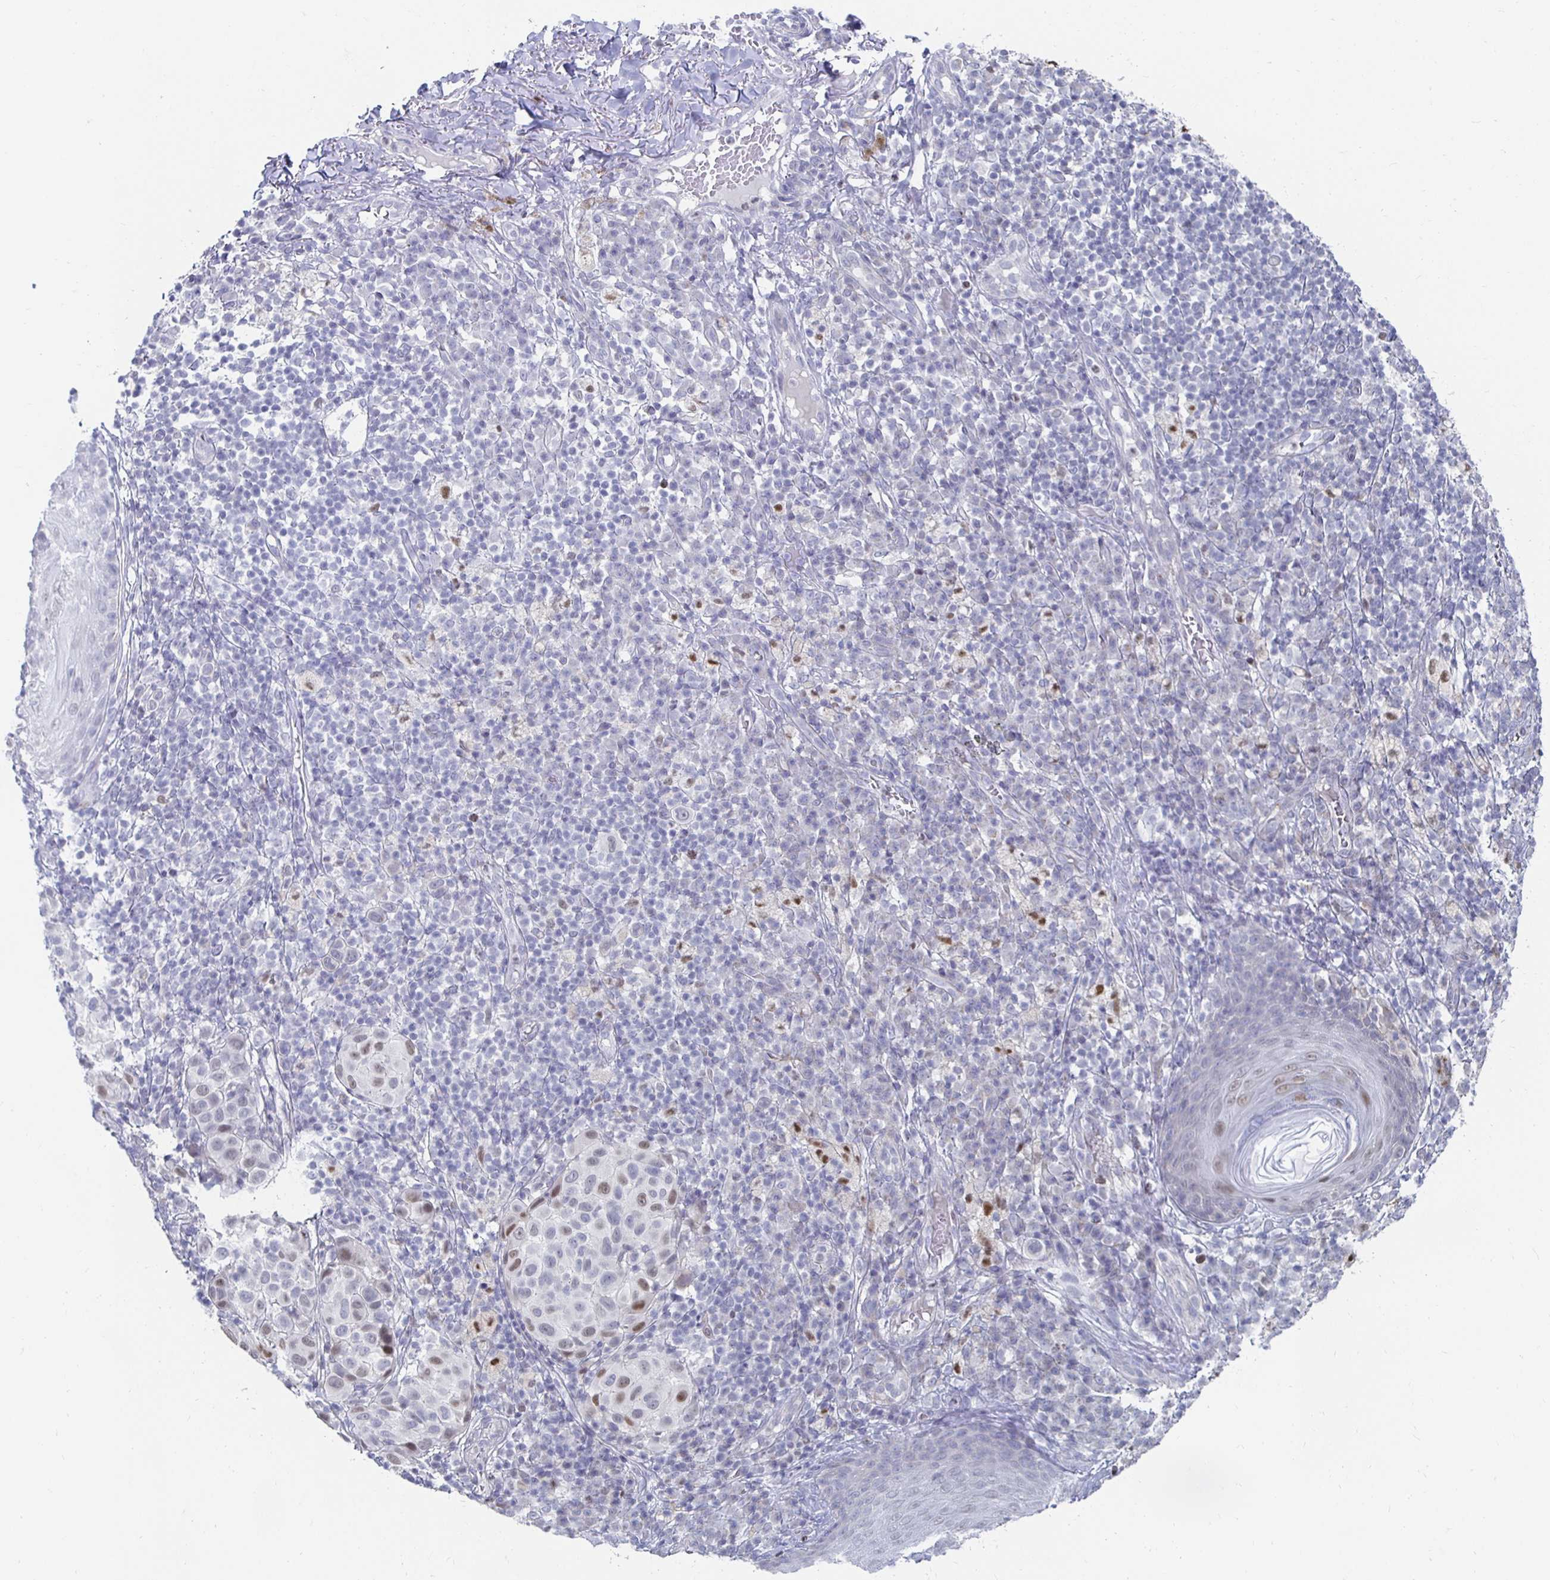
{"staining": {"intensity": "moderate", "quantity": "<25%", "location": "nuclear"}, "tissue": "melanoma", "cell_type": "Tumor cells", "image_type": "cancer", "snomed": [{"axis": "morphology", "description": "Malignant melanoma, NOS"}, {"axis": "topography", "description": "Skin"}], "caption": "Immunohistochemistry micrograph of human malignant melanoma stained for a protein (brown), which shows low levels of moderate nuclear expression in about <25% of tumor cells.", "gene": "NOCT", "patient": {"sex": "male", "age": 38}}